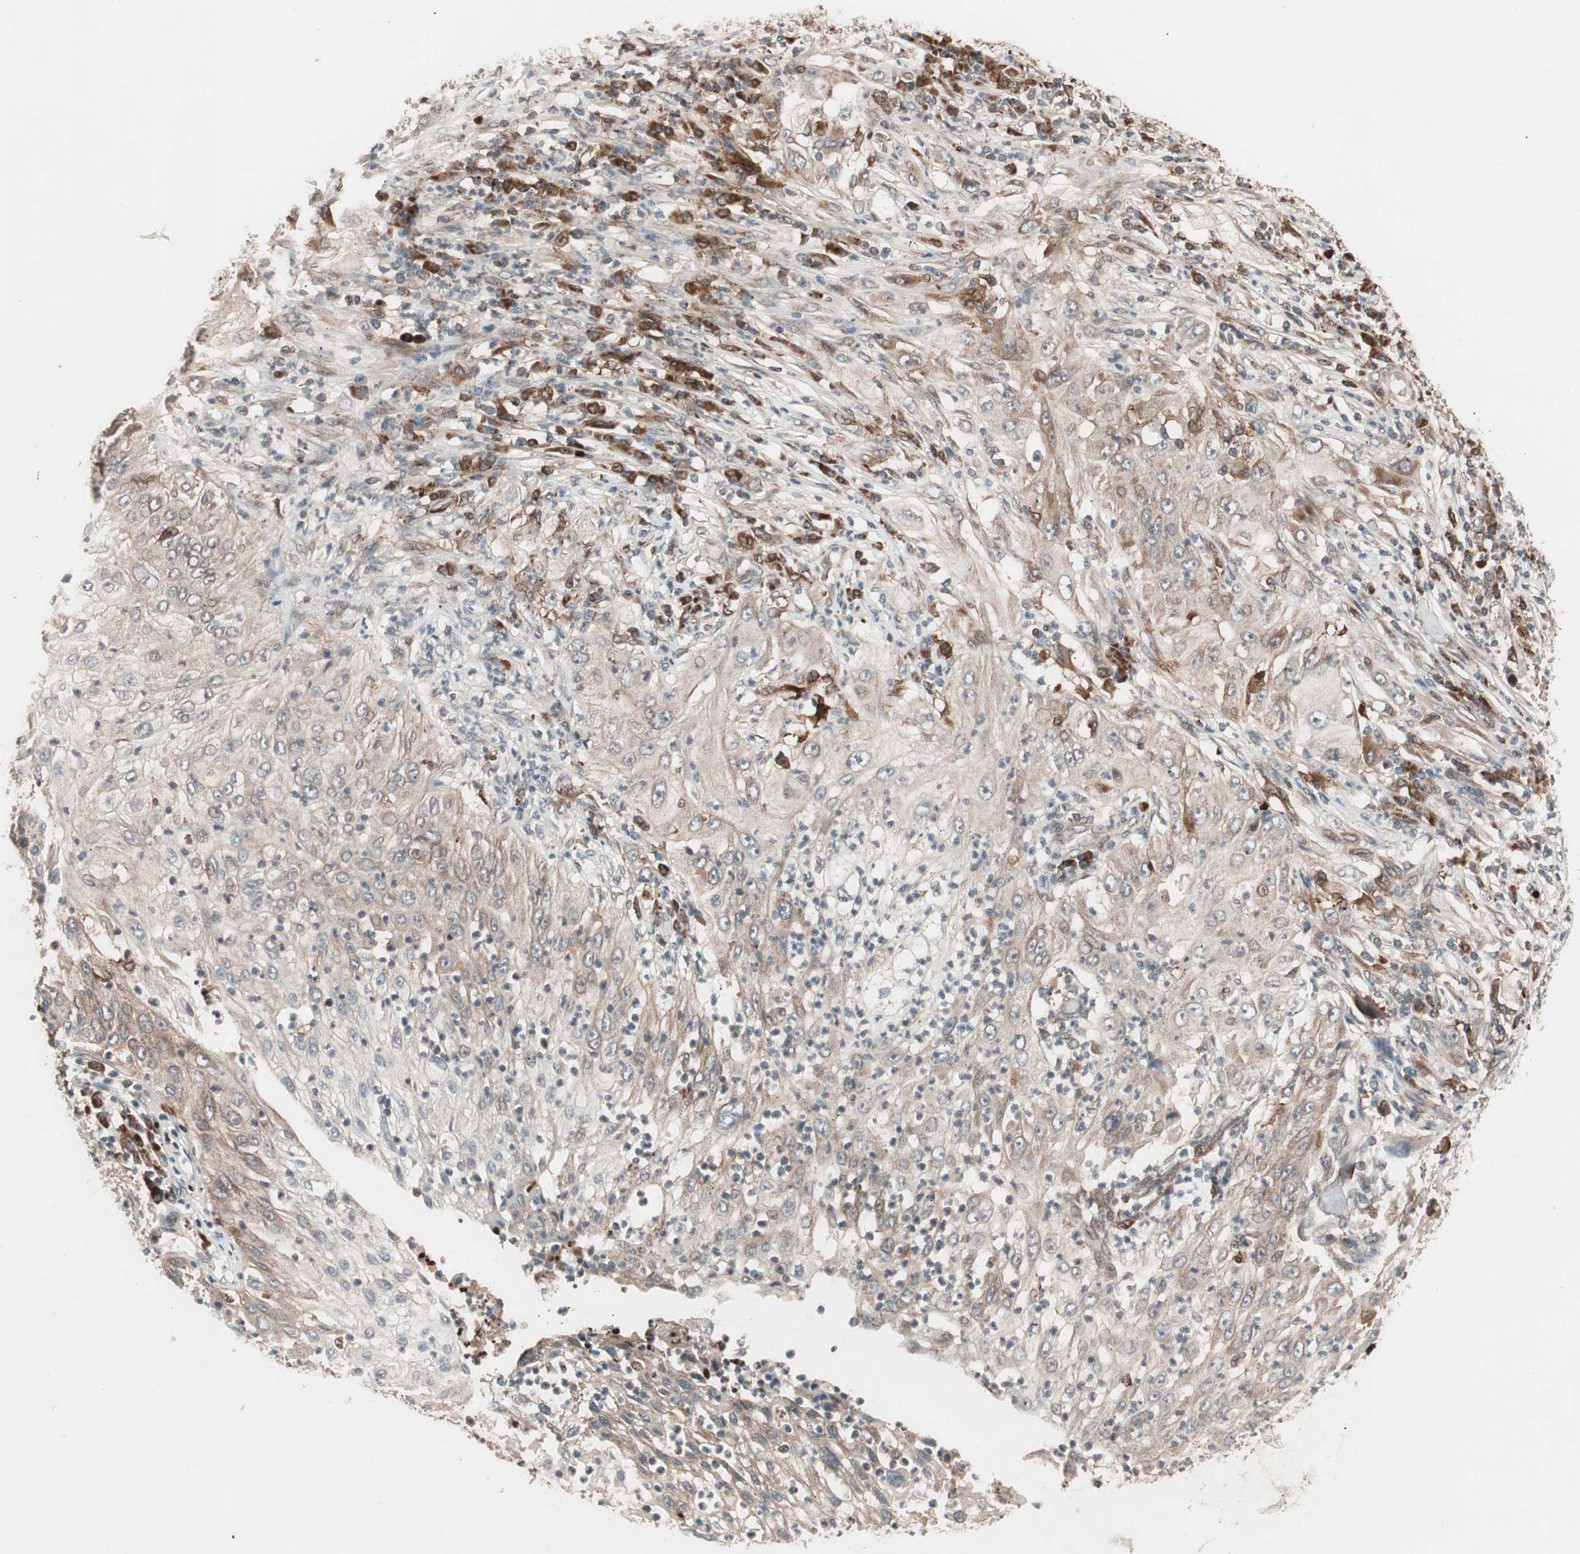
{"staining": {"intensity": "weak", "quantity": "25%-75%", "location": "cytoplasmic/membranous"}, "tissue": "lung cancer", "cell_type": "Tumor cells", "image_type": "cancer", "snomed": [{"axis": "morphology", "description": "Inflammation, NOS"}, {"axis": "morphology", "description": "Squamous cell carcinoma, NOS"}, {"axis": "topography", "description": "Lymph node"}, {"axis": "topography", "description": "Soft tissue"}, {"axis": "topography", "description": "Lung"}], "caption": "Immunohistochemistry (IHC) histopathology image of human lung cancer (squamous cell carcinoma) stained for a protein (brown), which demonstrates low levels of weak cytoplasmic/membranous staining in approximately 25%-75% of tumor cells.", "gene": "NF2", "patient": {"sex": "male", "age": 66}}